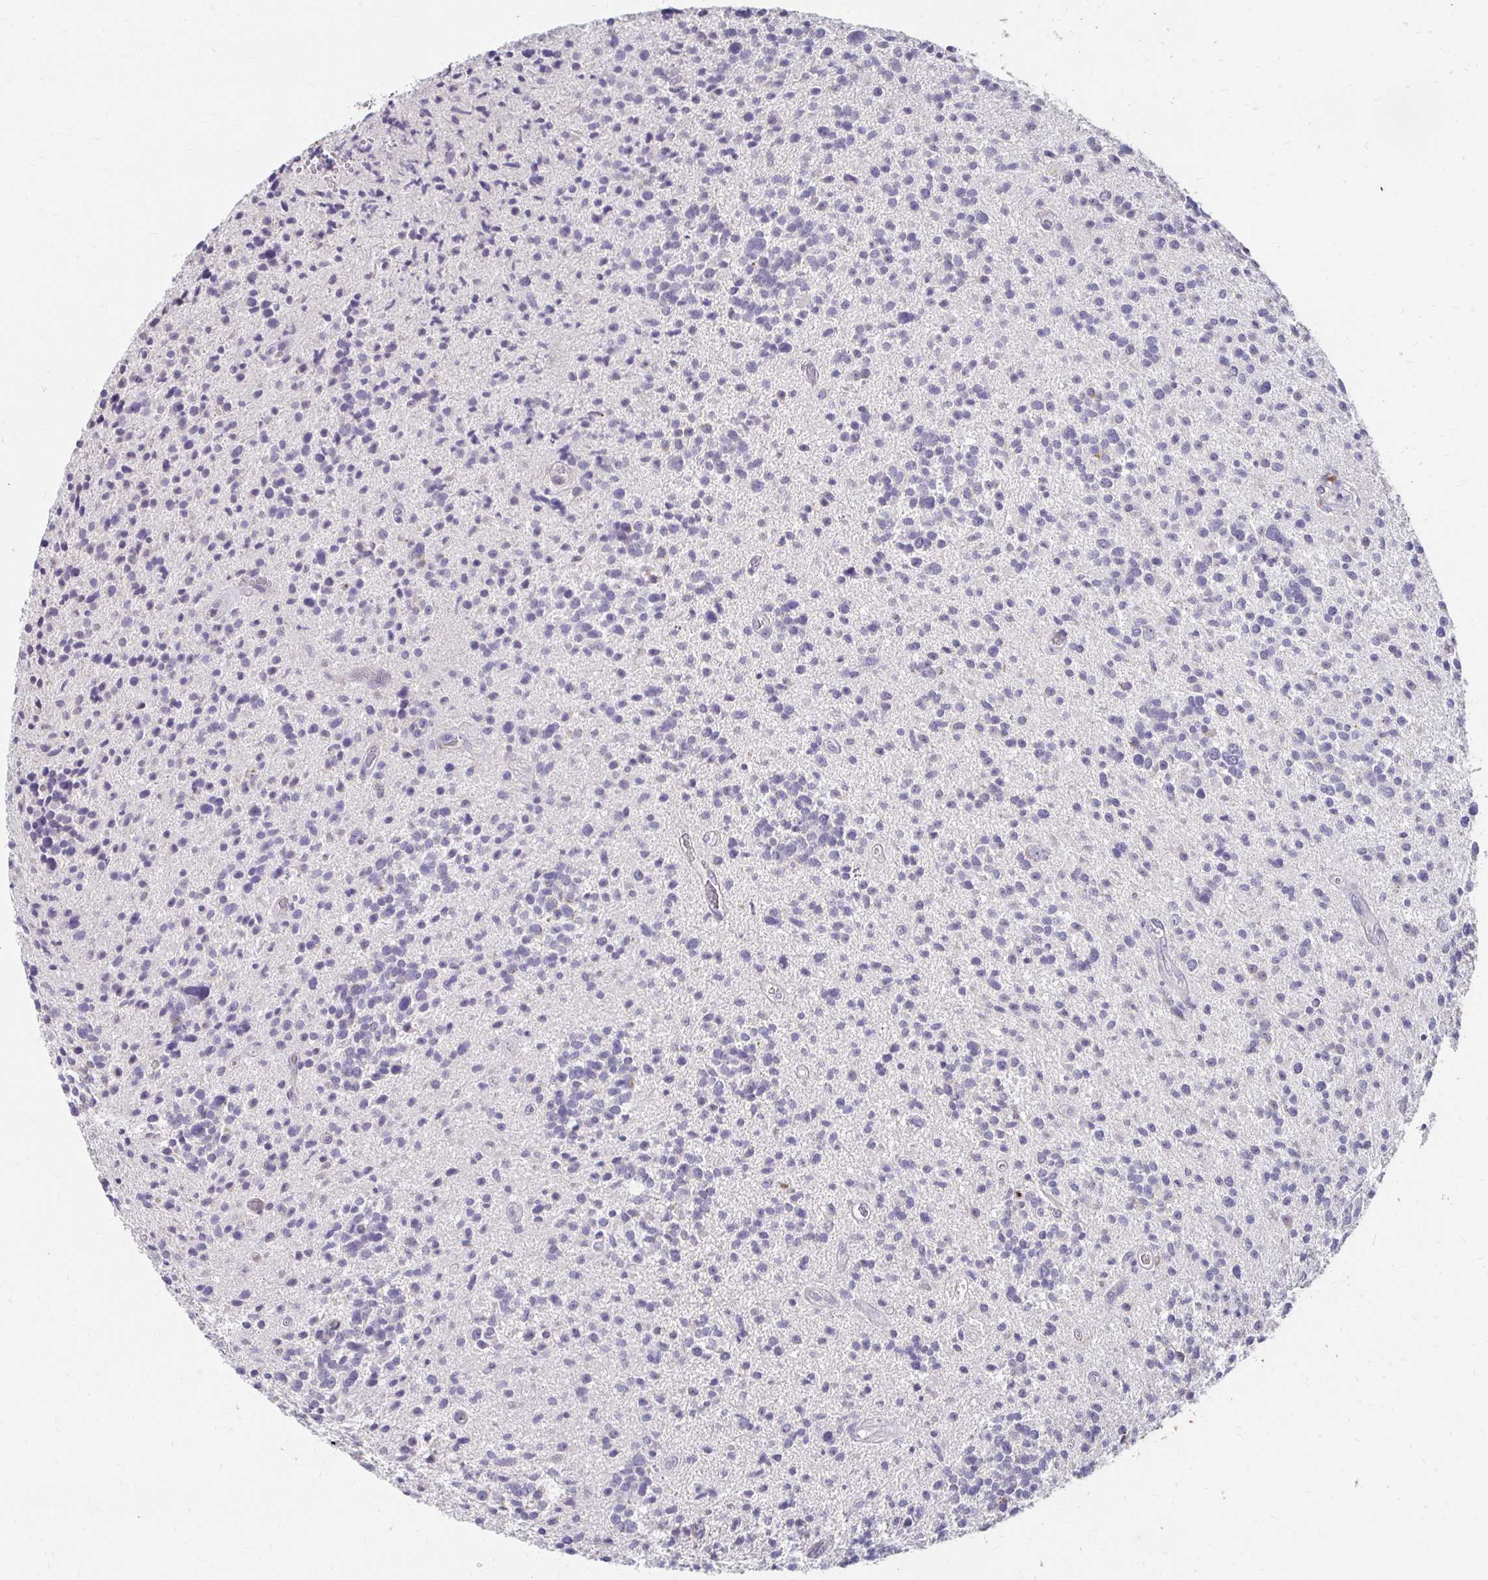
{"staining": {"intensity": "negative", "quantity": "none", "location": "none"}, "tissue": "glioma", "cell_type": "Tumor cells", "image_type": "cancer", "snomed": [{"axis": "morphology", "description": "Glioma, malignant, High grade"}, {"axis": "topography", "description": "Brain"}], "caption": "An image of glioma stained for a protein shows no brown staining in tumor cells.", "gene": "GK2", "patient": {"sex": "male", "age": 29}}